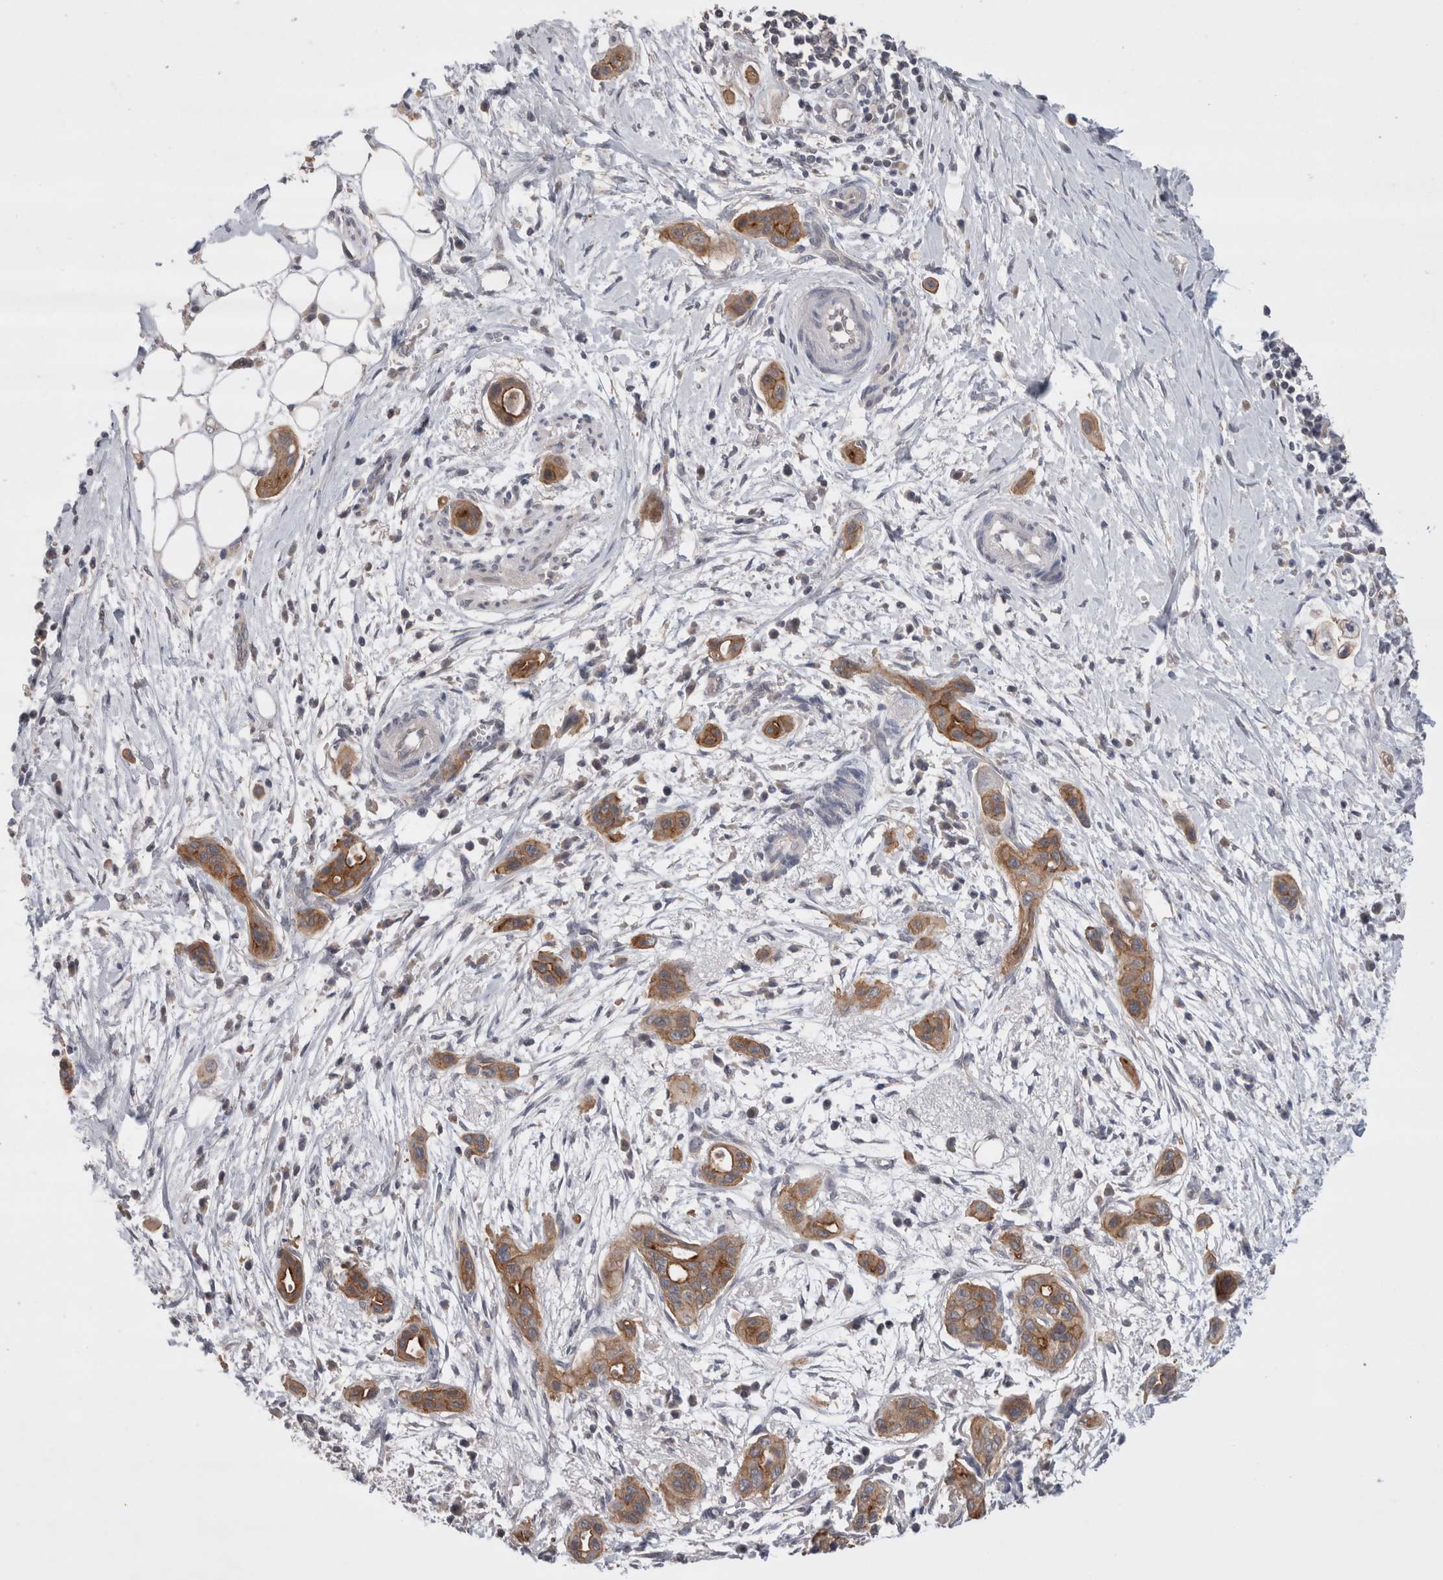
{"staining": {"intensity": "moderate", "quantity": ">75%", "location": "cytoplasmic/membranous"}, "tissue": "pancreatic cancer", "cell_type": "Tumor cells", "image_type": "cancer", "snomed": [{"axis": "morphology", "description": "Adenocarcinoma, NOS"}, {"axis": "topography", "description": "Pancreas"}], "caption": "Brown immunohistochemical staining in adenocarcinoma (pancreatic) exhibits moderate cytoplasmic/membranous staining in approximately >75% of tumor cells.", "gene": "OTOR", "patient": {"sex": "male", "age": 59}}